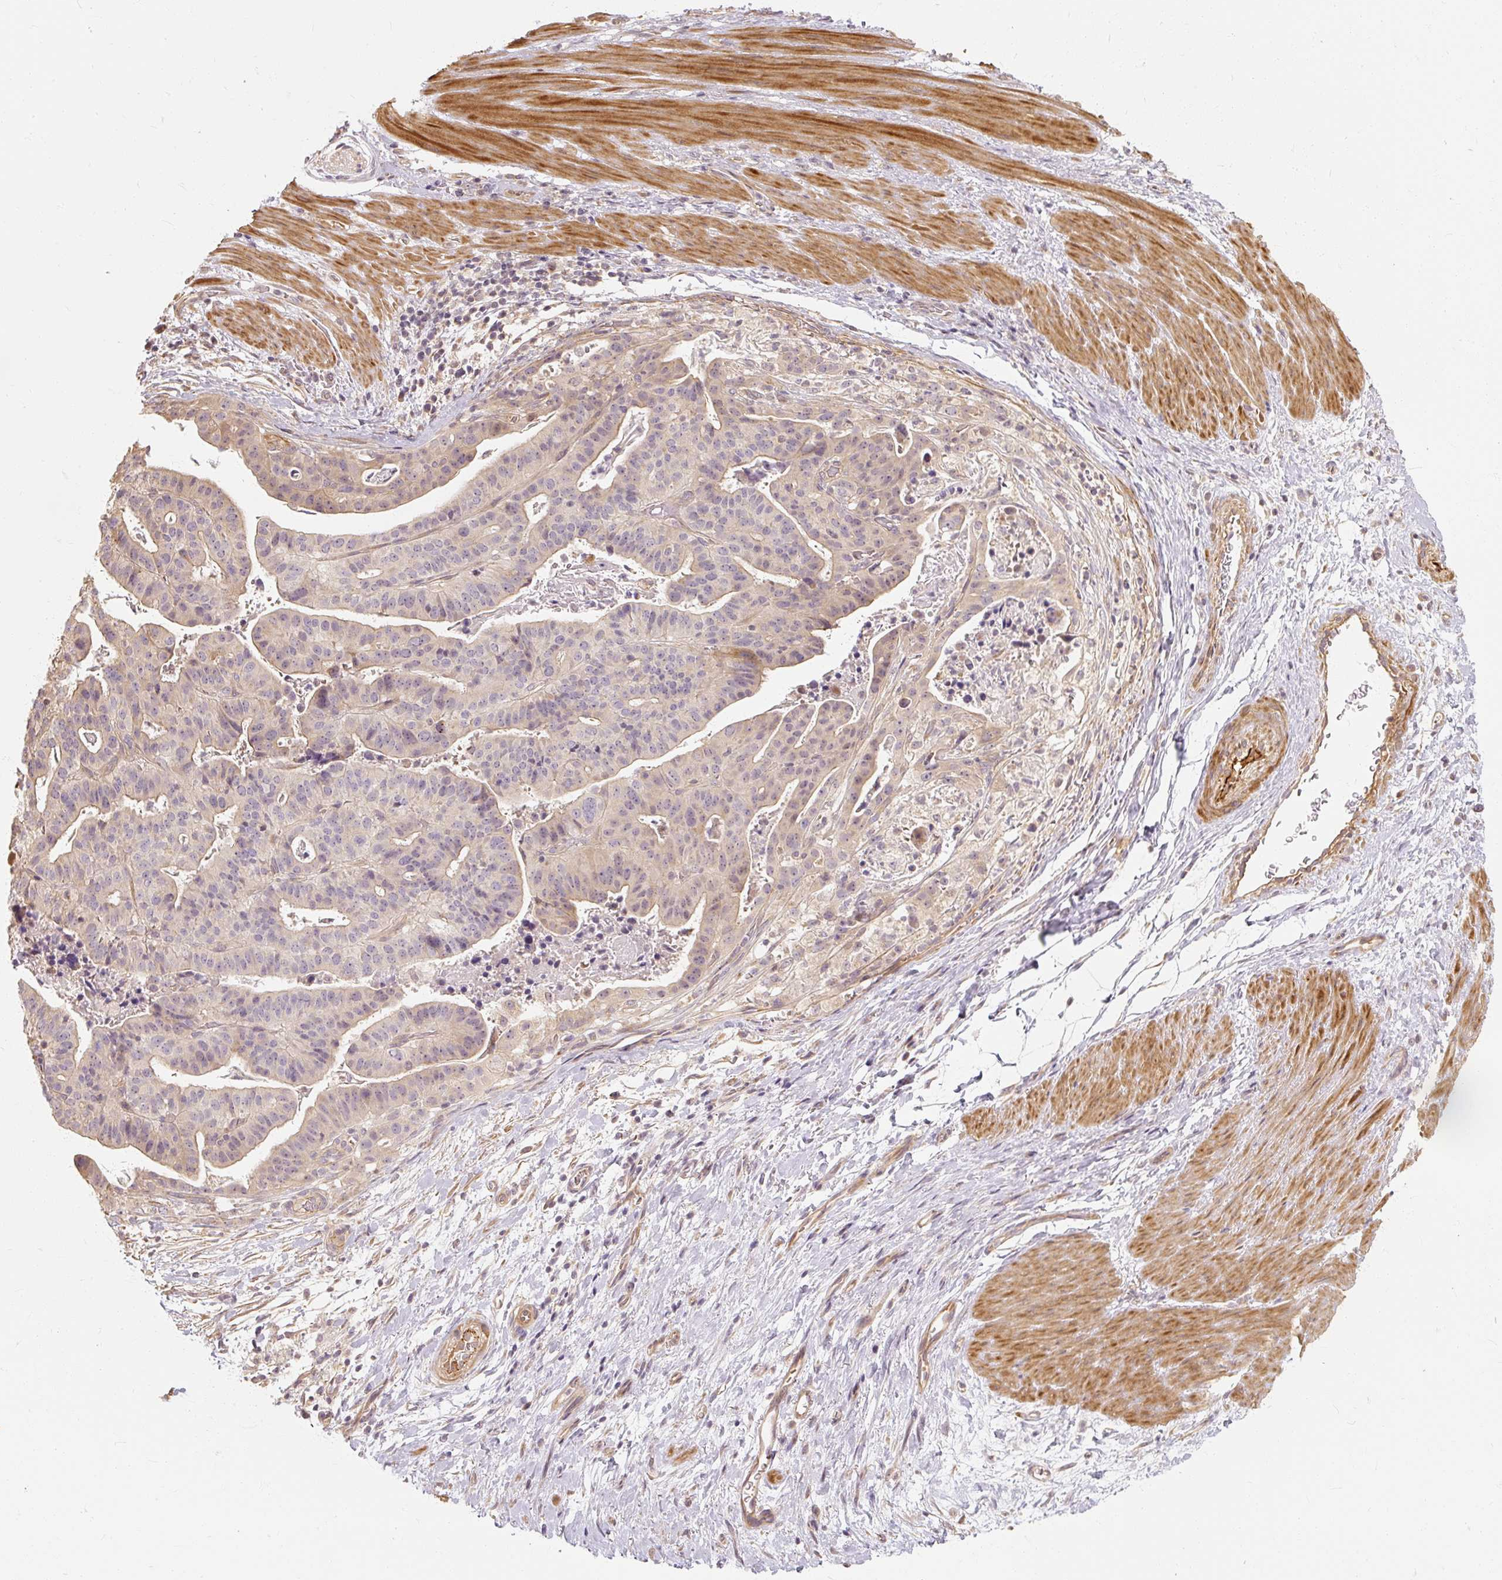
{"staining": {"intensity": "weak", "quantity": "25%-75%", "location": "cytoplasmic/membranous"}, "tissue": "stomach cancer", "cell_type": "Tumor cells", "image_type": "cancer", "snomed": [{"axis": "morphology", "description": "Adenocarcinoma, NOS"}, {"axis": "topography", "description": "Stomach"}], "caption": "Brown immunohistochemical staining in human stomach cancer displays weak cytoplasmic/membranous expression in approximately 25%-75% of tumor cells.", "gene": "RB1CC1", "patient": {"sex": "male", "age": 48}}